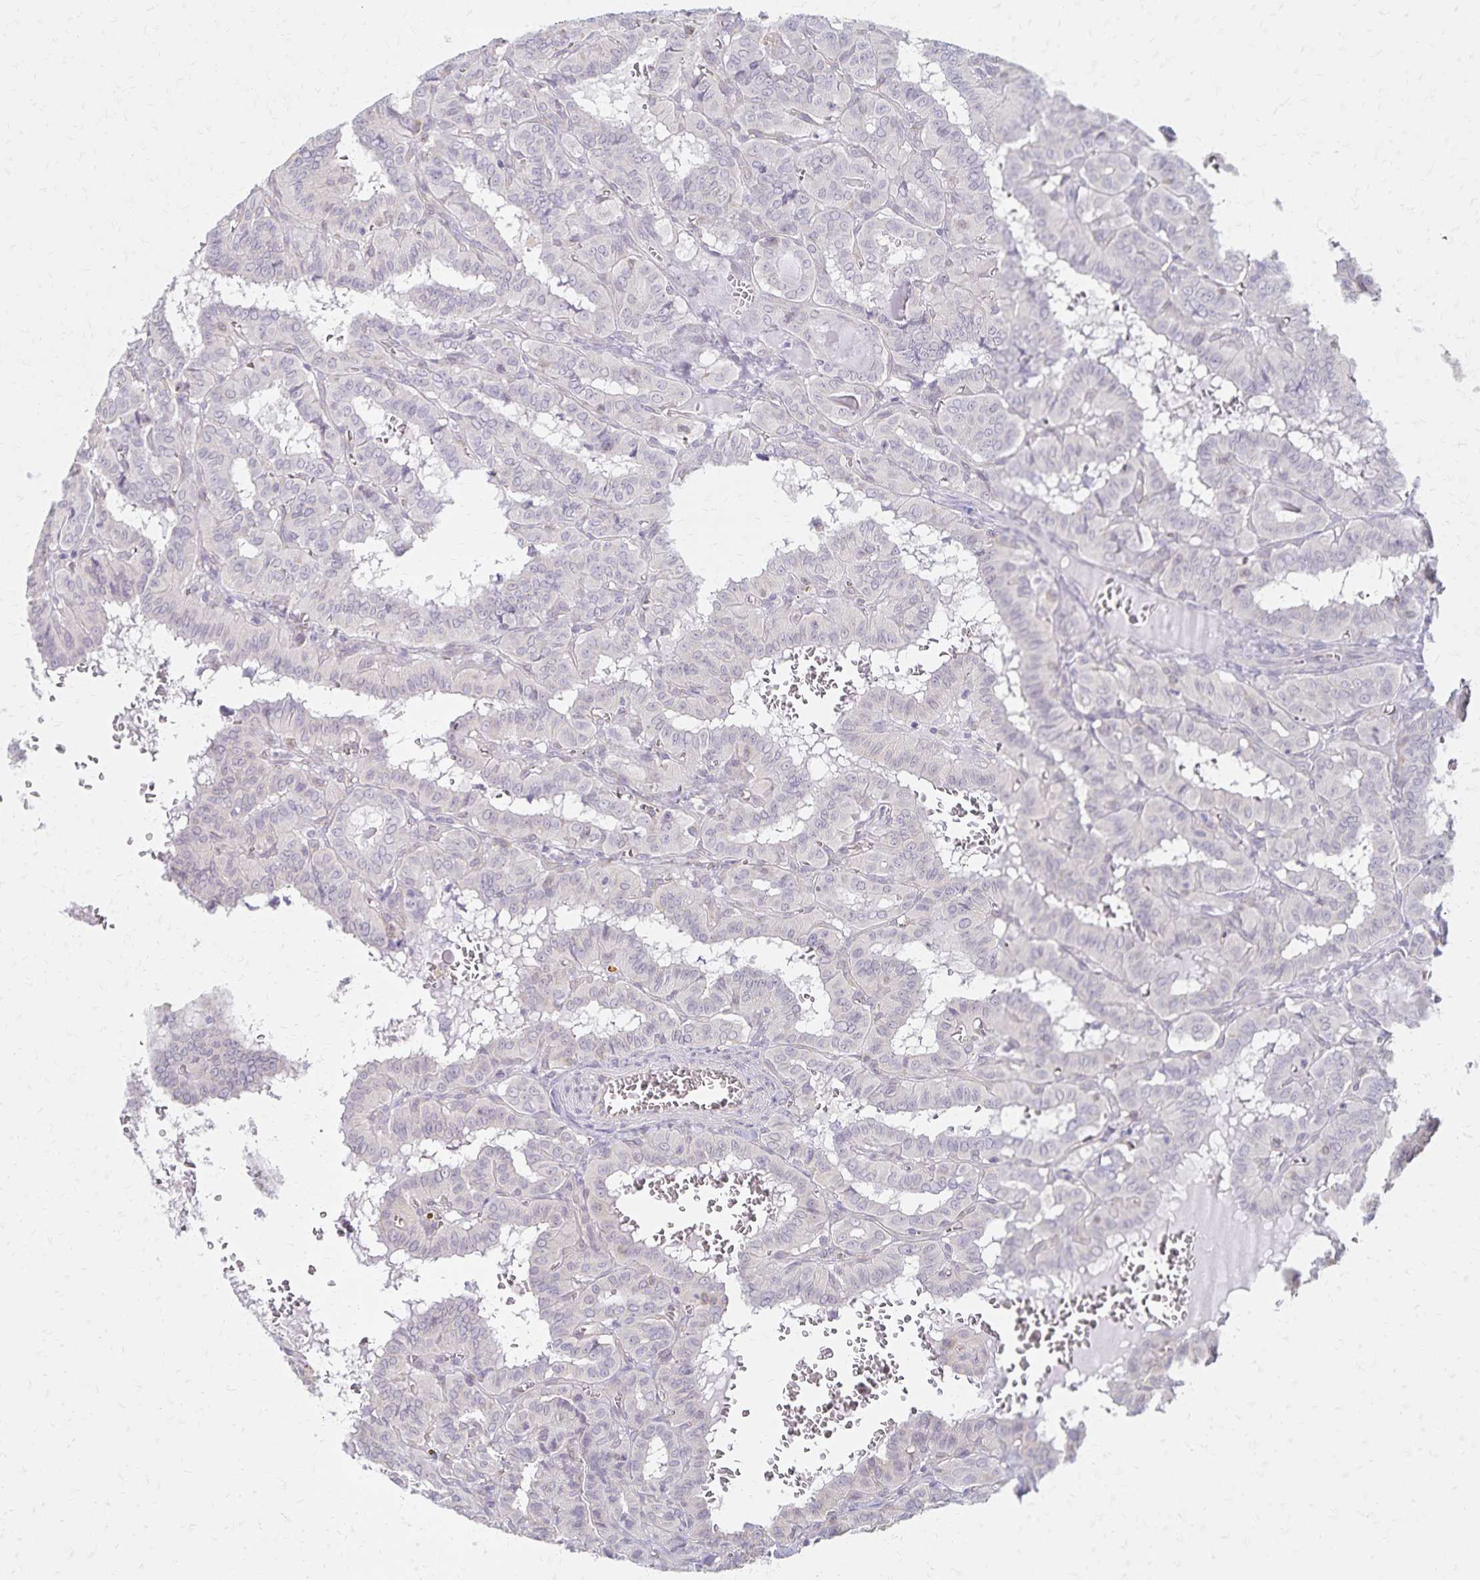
{"staining": {"intensity": "negative", "quantity": "none", "location": "none"}, "tissue": "thyroid cancer", "cell_type": "Tumor cells", "image_type": "cancer", "snomed": [{"axis": "morphology", "description": "Papillary adenocarcinoma, NOS"}, {"axis": "topography", "description": "Thyroid gland"}], "caption": "An image of thyroid cancer (papillary adenocarcinoma) stained for a protein demonstrates no brown staining in tumor cells.", "gene": "KISS1", "patient": {"sex": "female", "age": 21}}